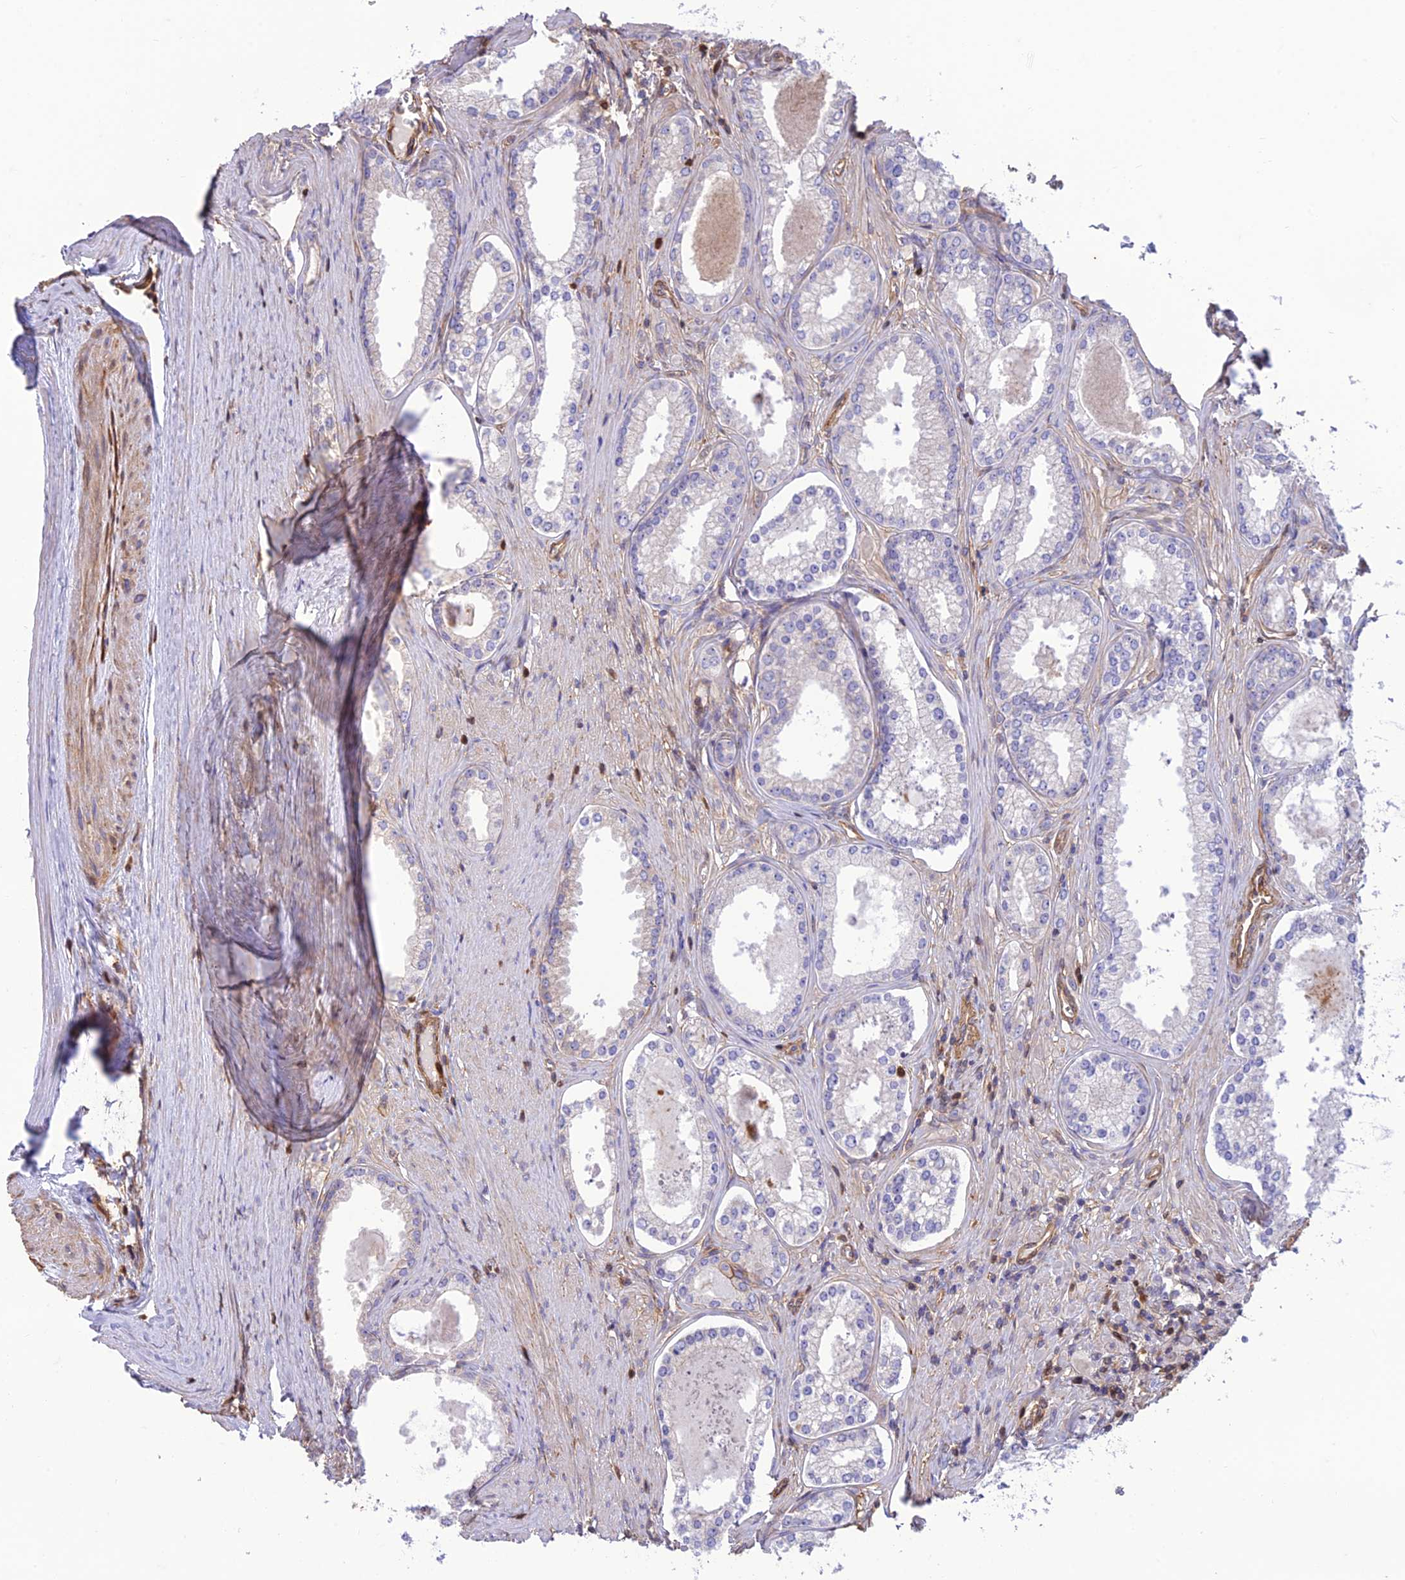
{"staining": {"intensity": "negative", "quantity": "none", "location": "none"}, "tissue": "prostate cancer", "cell_type": "Tumor cells", "image_type": "cancer", "snomed": [{"axis": "morphology", "description": "Adenocarcinoma, High grade"}, {"axis": "topography", "description": "Prostate"}], "caption": "This micrograph is of prostate cancer stained with immunohistochemistry to label a protein in brown with the nuclei are counter-stained blue. There is no staining in tumor cells.", "gene": "HPSE2", "patient": {"sex": "male", "age": 68}}